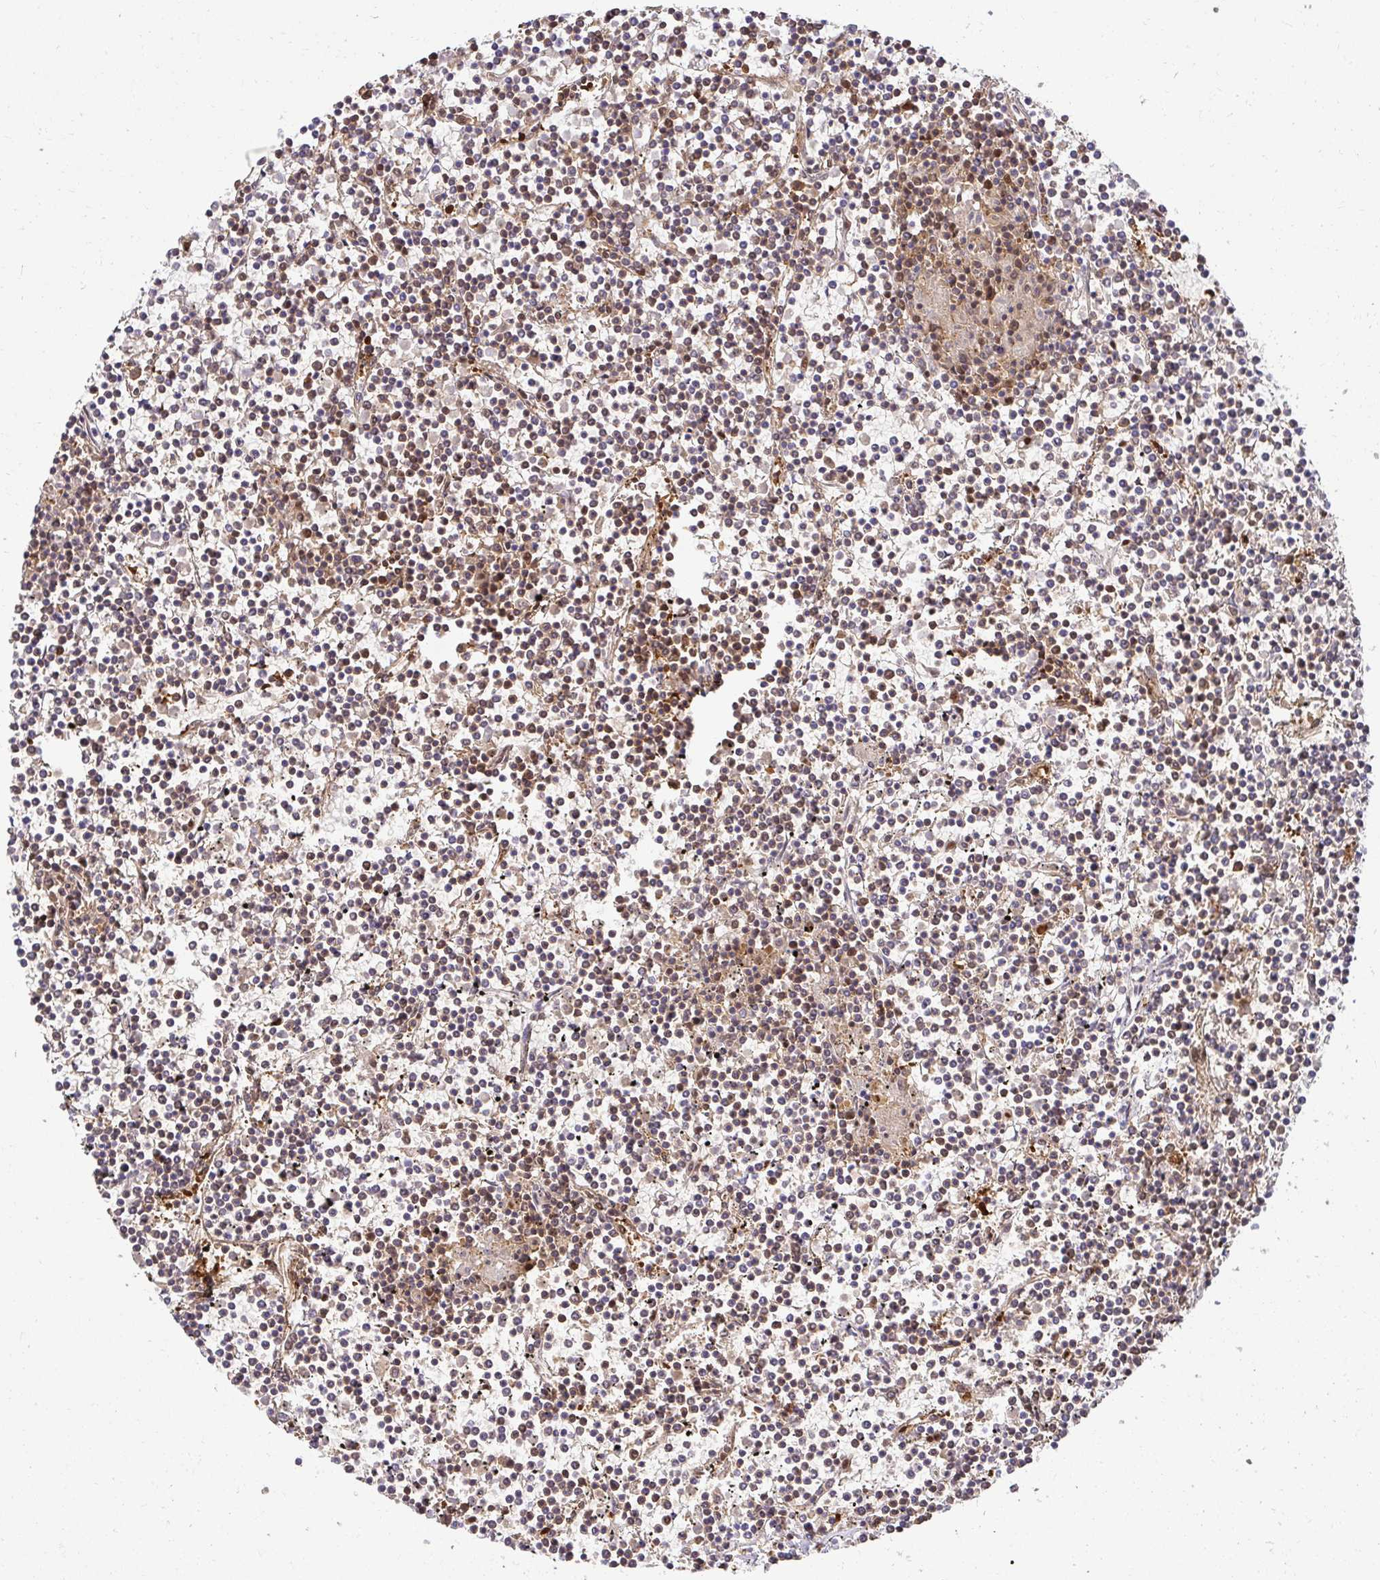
{"staining": {"intensity": "moderate", "quantity": "25%-75%", "location": "nuclear"}, "tissue": "lymphoma", "cell_type": "Tumor cells", "image_type": "cancer", "snomed": [{"axis": "morphology", "description": "Malignant lymphoma, non-Hodgkin's type, Low grade"}, {"axis": "topography", "description": "Spleen"}], "caption": "IHC of lymphoma reveals medium levels of moderate nuclear positivity in approximately 25%-75% of tumor cells.", "gene": "PSMA4", "patient": {"sex": "female", "age": 19}}